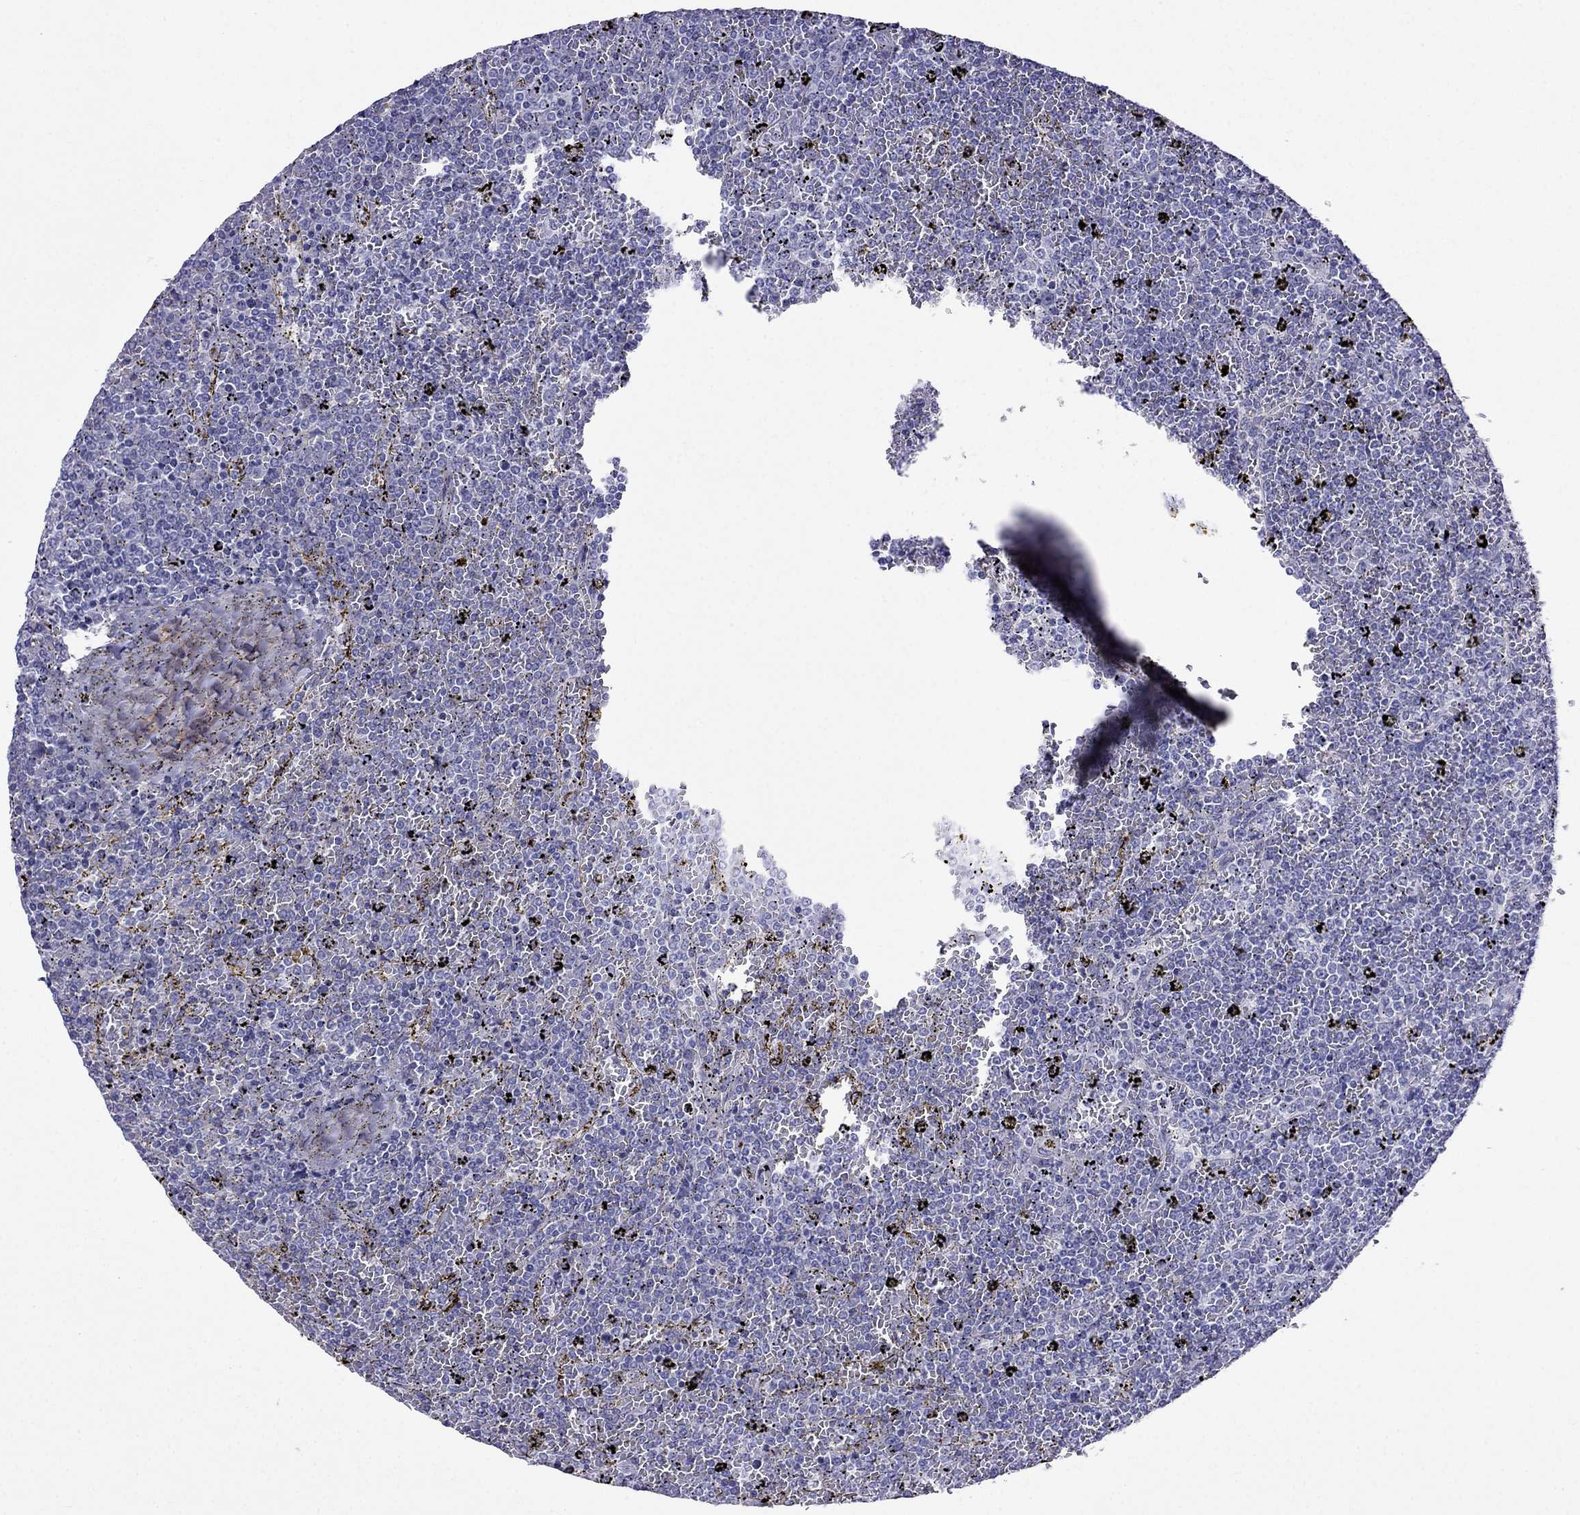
{"staining": {"intensity": "negative", "quantity": "none", "location": "none"}, "tissue": "lymphoma", "cell_type": "Tumor cells", "image_type": "cancer", "snomed": [{"axis": "morphology", "description": "Malignant lymphoma, non-Hodgkin's type, Low grade"}, {"axis": "topography", "description": "Spleen"}], "caption": "This is an IHC micrograph of human malignant lymphoma, non-Hodgkin's type (low-grade). There is no staining in tumor cells.", "gene": "MGP", "patient": {"sex": "female", "age": 77}}